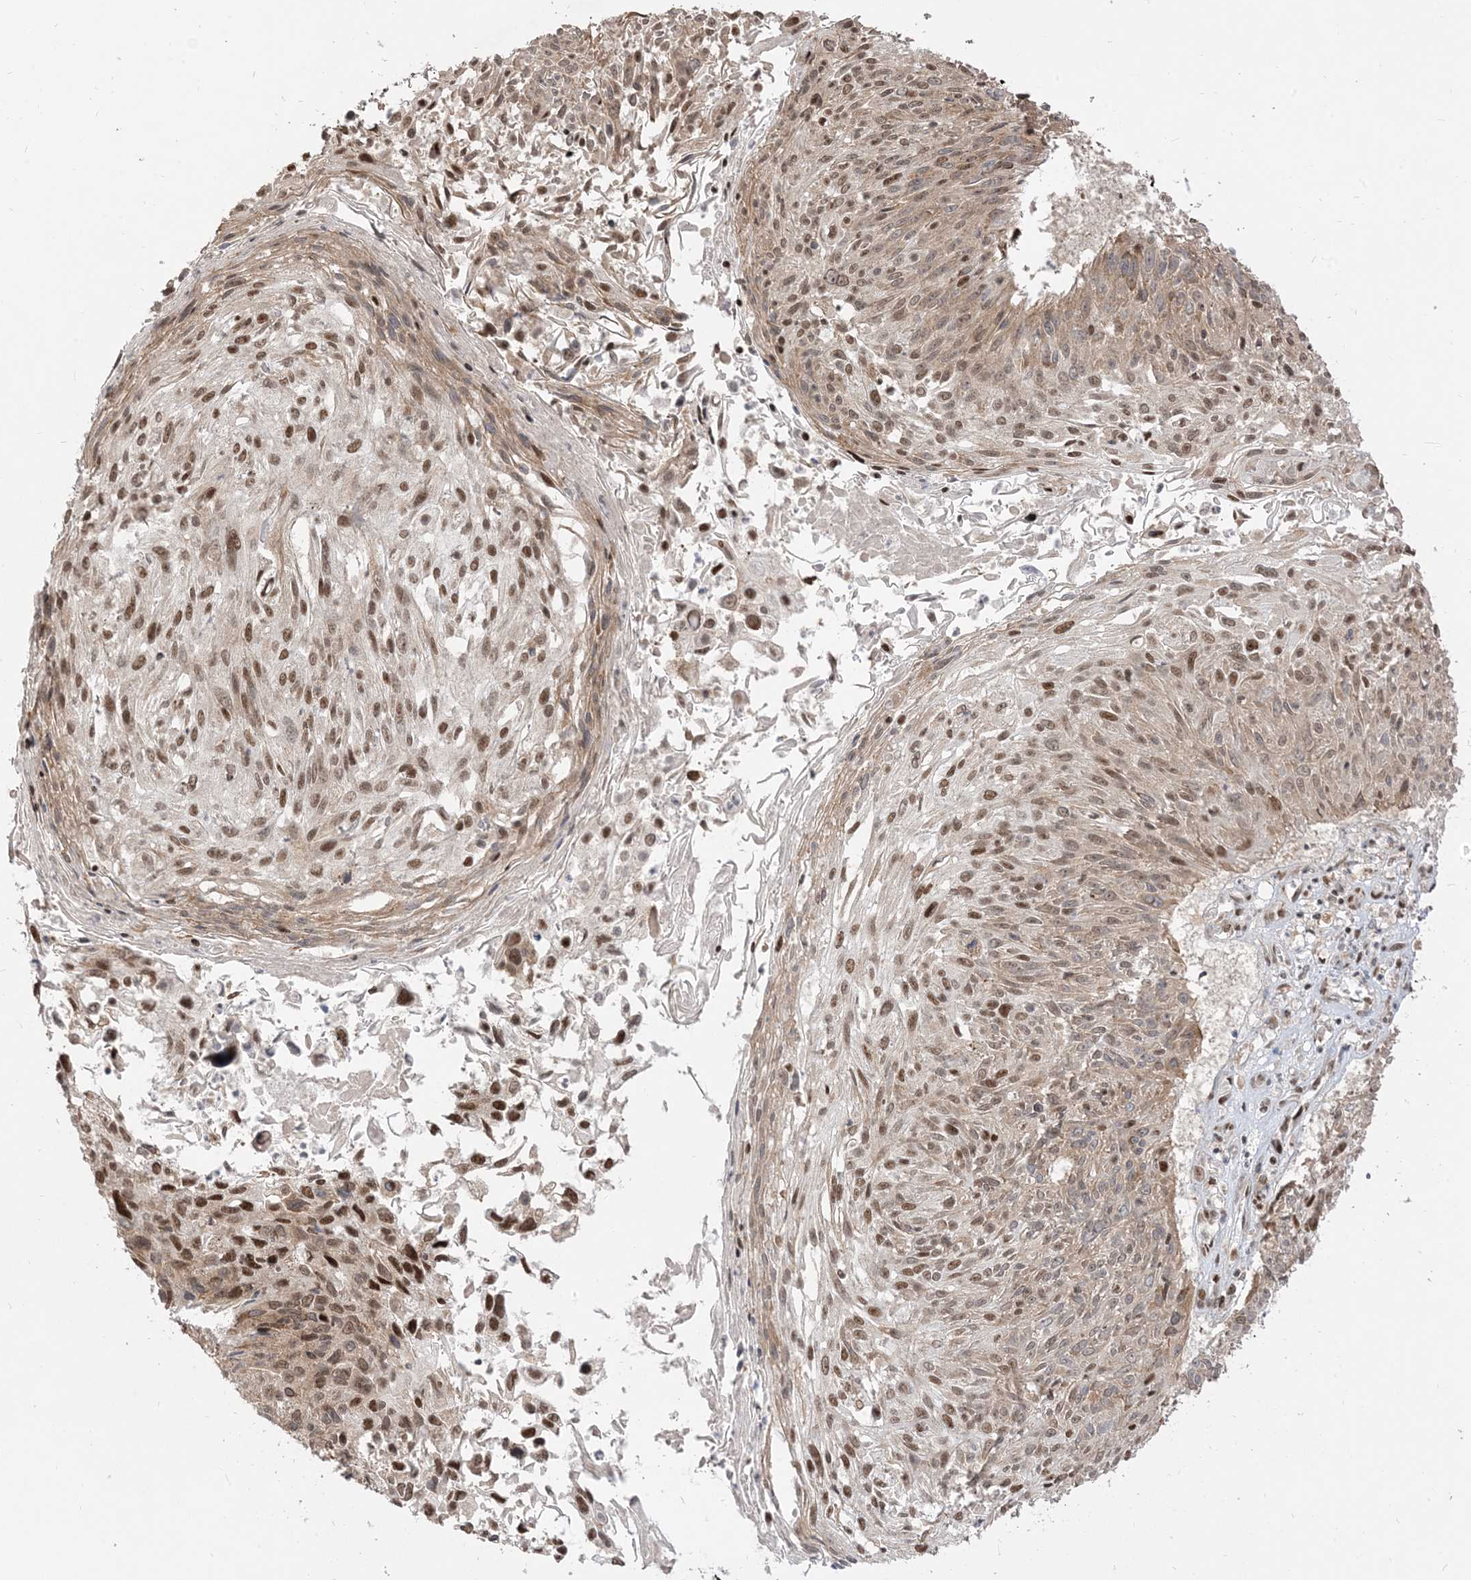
{"staining": {"intensity": "moderate", "quantity": ">75%", "location": "cytoplasmic/membranous,nuclear"}, "tissue": "cervical cancer", "cell_type": "Tumor cells", "image_type": "cancer", "snomed": [{"axis": "morphology", "description": "Squamous cell carcinoma, NOS"}, {"axis": "topography", "description": "Cervix"}], "caption": "Brown immunohistochemical staining in cervical cancer displays moderate cytoplasmic/membranous and nuclear staining in about >75% of tumor cells.", "gene": "ARGLU1", "patient": {"sex": "female", "age": 51}}